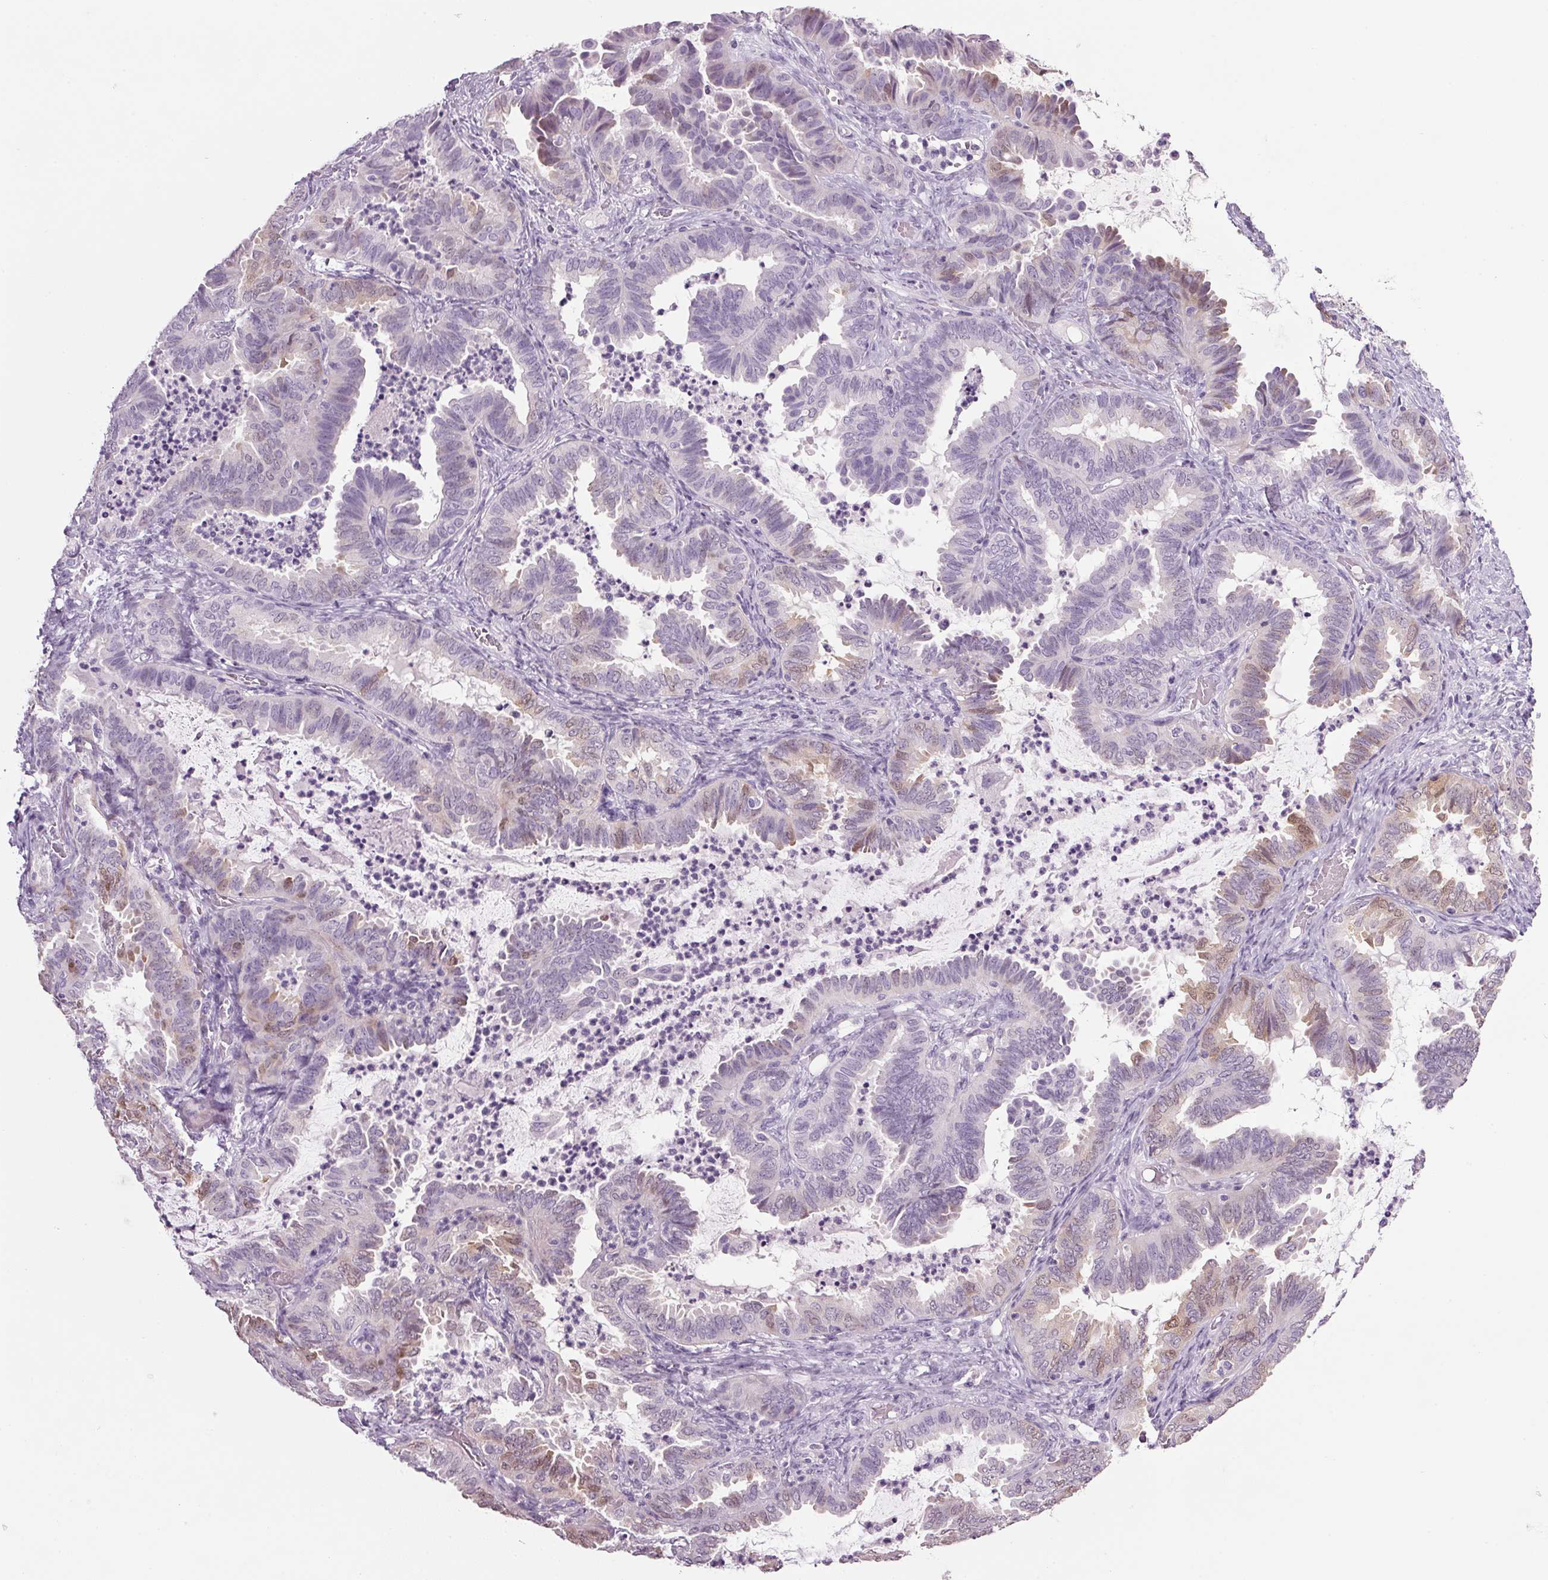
{"staining": {"intensity": "weak", "quantity": "<25%", "location": "cytoplasmic/membranous"}, "tissue": "ovarian cancer", "cell_type": "Tumor cells", "image_type": "cancer", "snomed": [{"axis": "morphology", "description": "Carcinoma, endometroid"}, {"axis": "topography", "description": "Ovary"}], "caption": "There is no significant staining in tumor cells of ovarian cancer.", "gene": "PPP1R1A", "patient": {"sex": "female", "age": 70}}